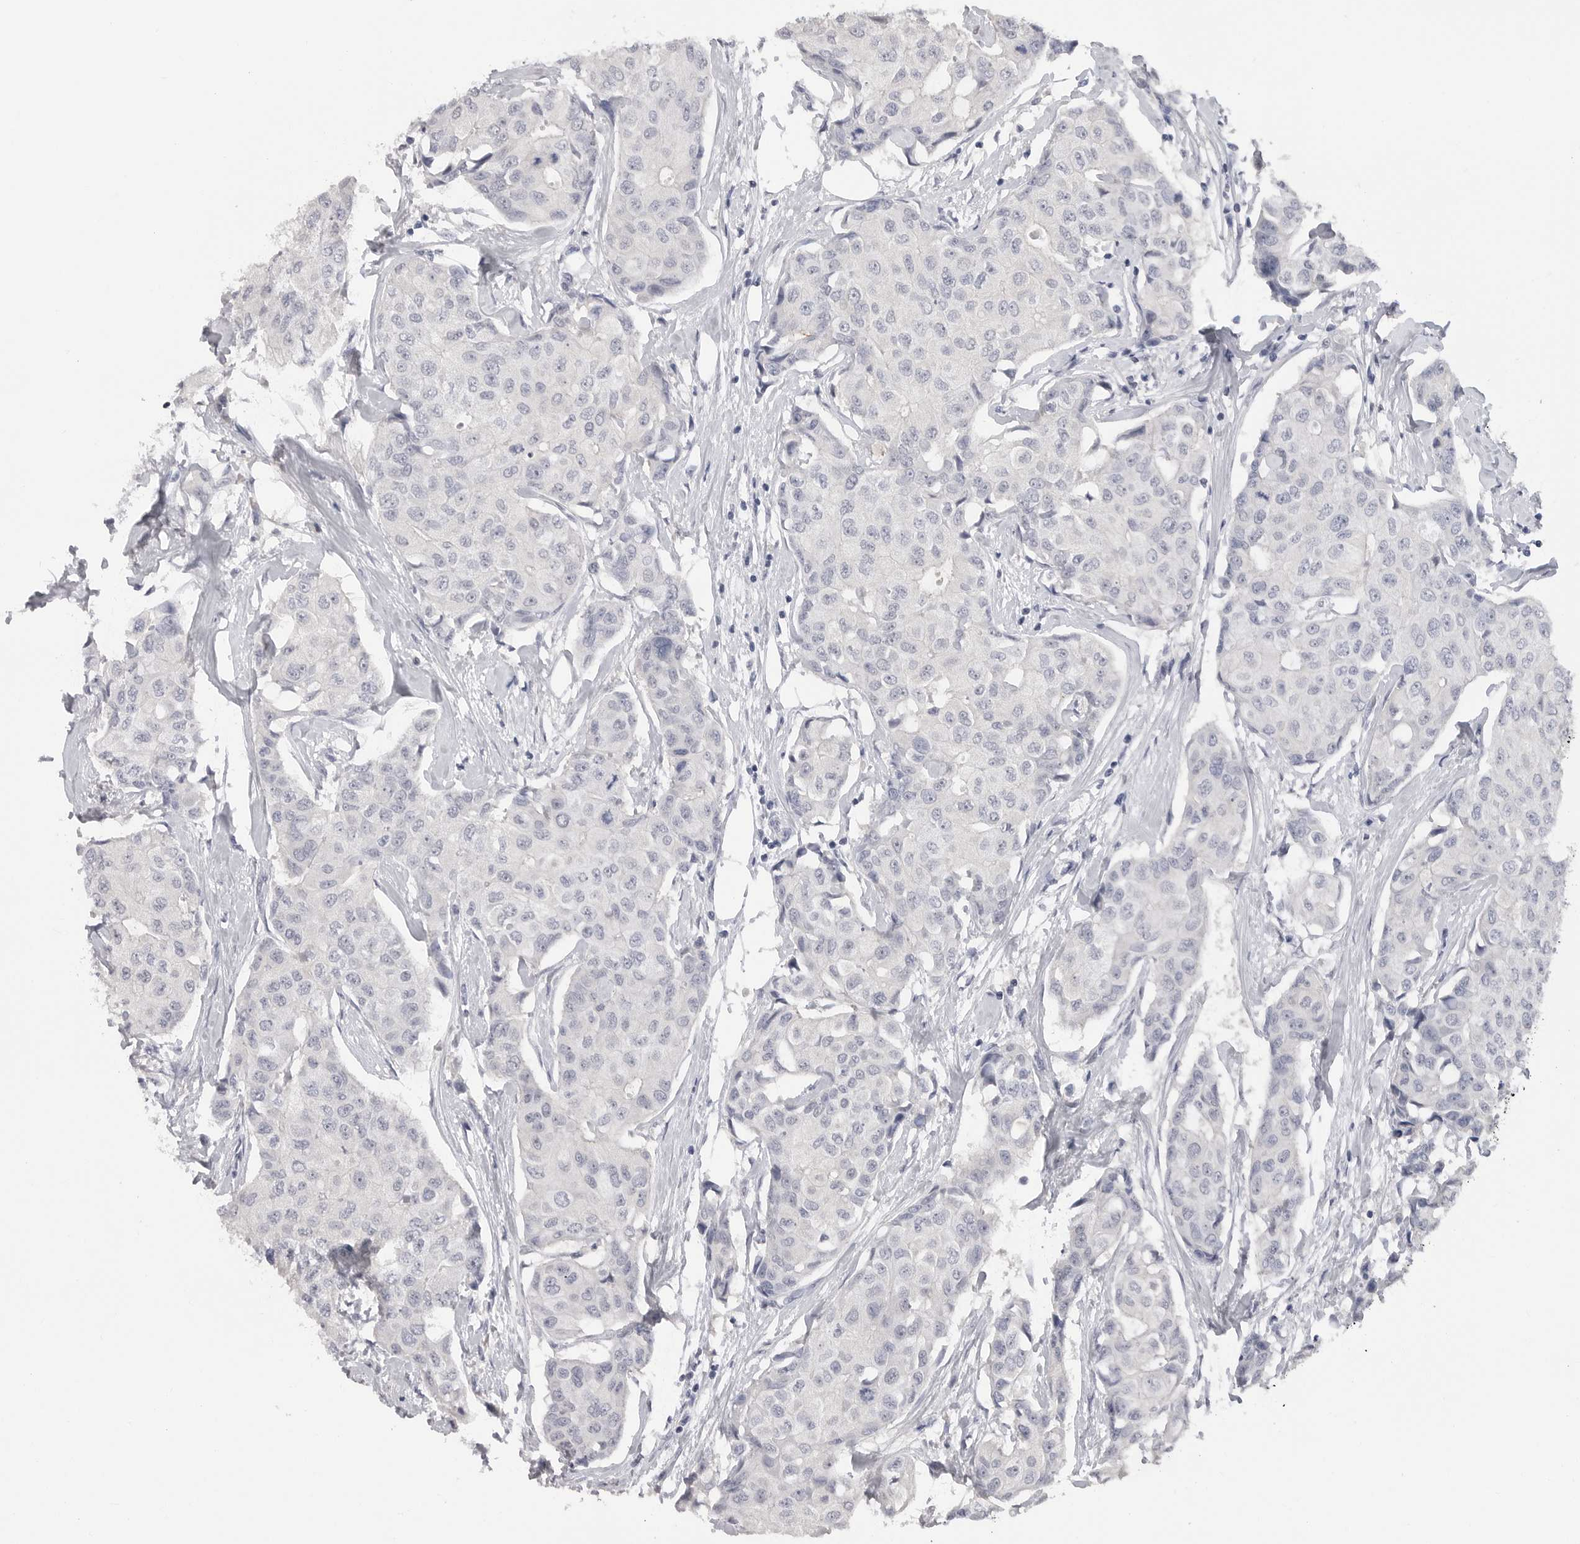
{"staining": {"intensity": "negative", "quantity": "none", "location": "none"}, "tissue": "breast cancer", "cell_type": "Tumor cells", "image_type": "cancer", "snomed": [{"axis": "morphology", "description": "Duct carcinoma"}, {"axis": "topography", "description": "Breast"}], "caption": "This is an immunohistochemistry (IHC) image of human breast cancer. There is no staining in tumor cells.", "gene": "PLEKHF1", "patient": {"sex": "female", "age": 80}}